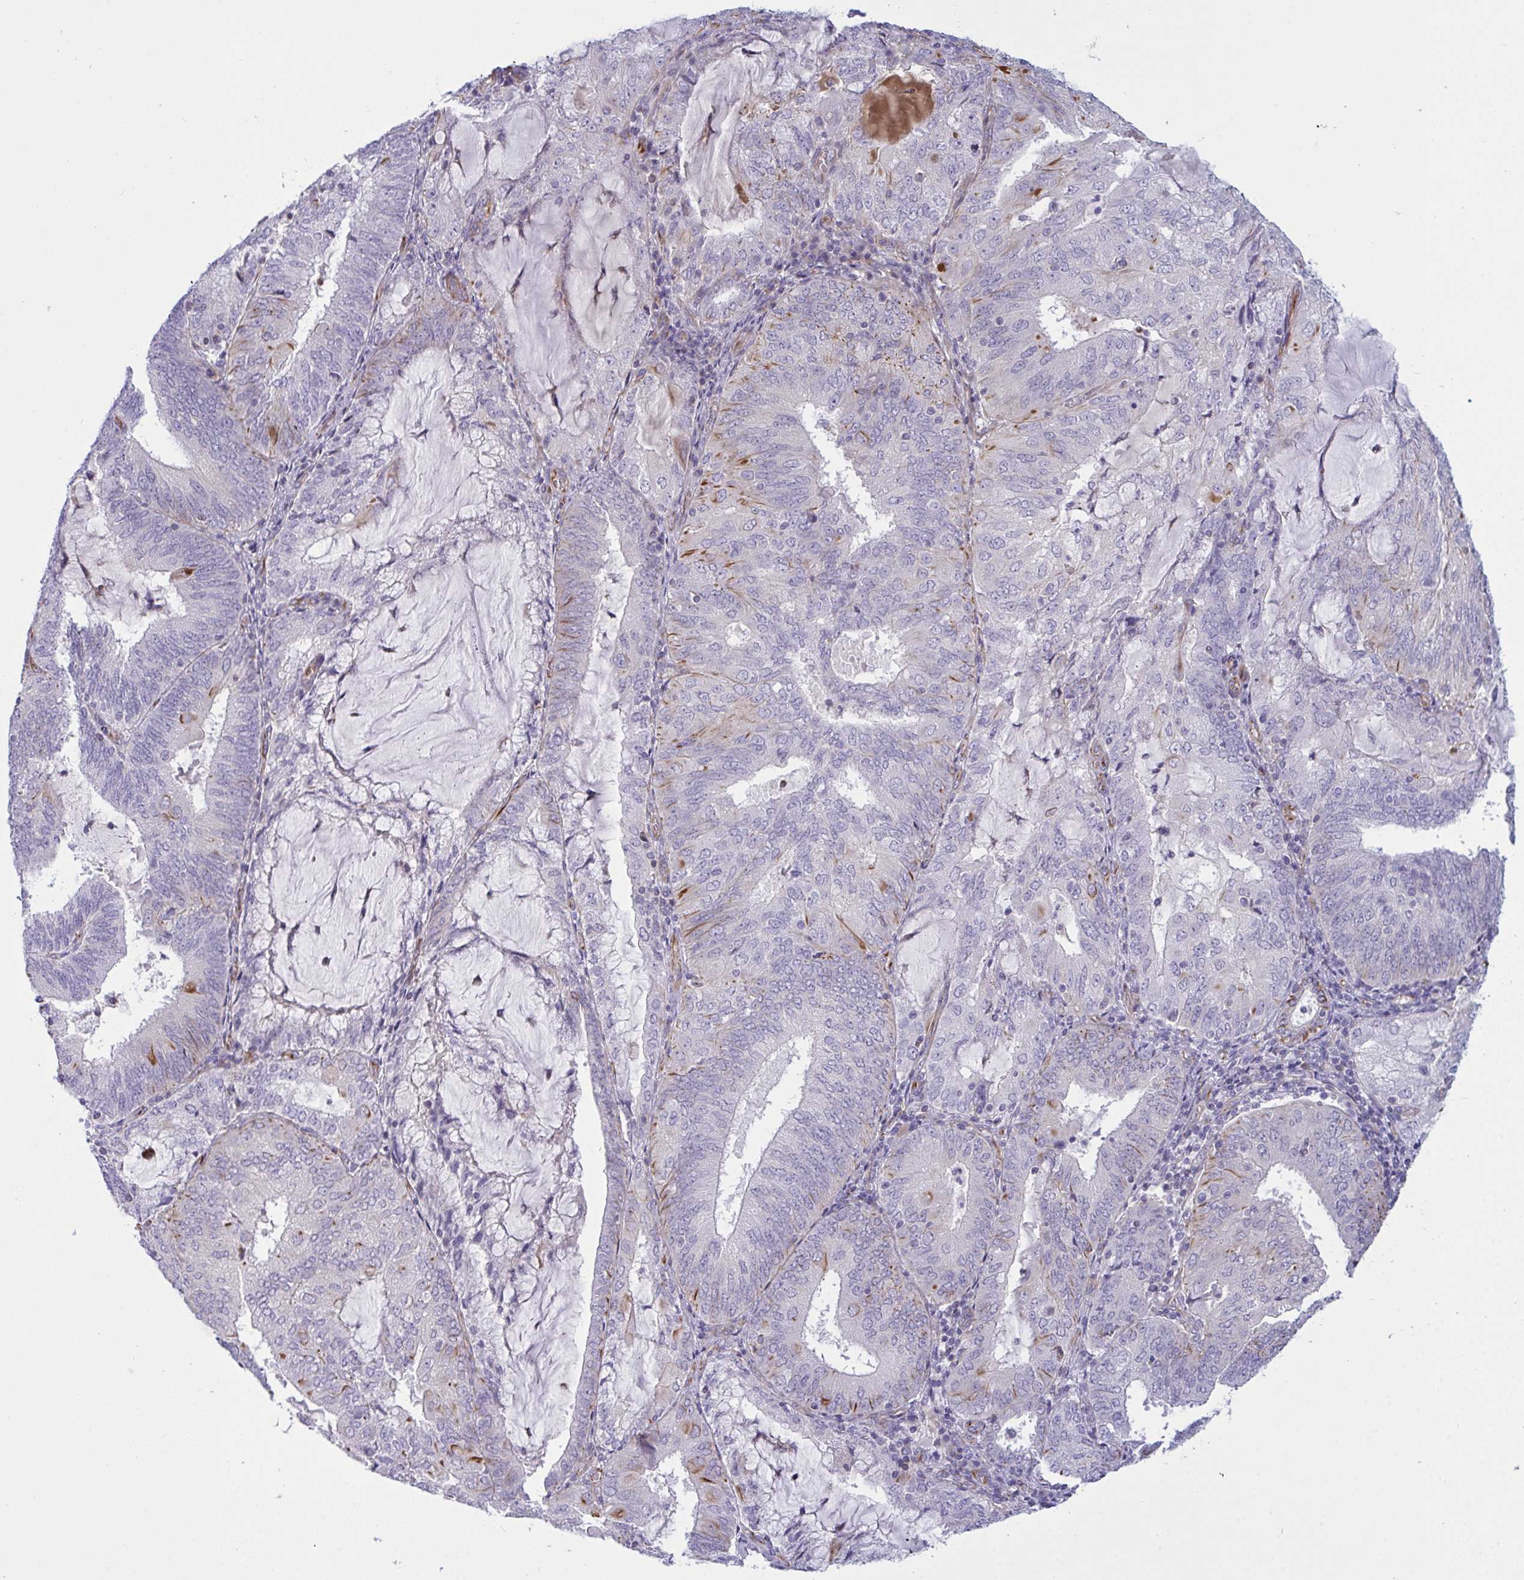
{"staining": {"intensity": "moderate", "quantity": "<25%", "location": "cytoplasmic/membranous"}, "tissue": "endometrial cancer", "cell_type": "Tumor cells", "image_type": "cancer", "snomed": [{"axis": "morphology", "description": "Adenocarcinoma, NOS"}, {"axis": "topography", "description": "Endometrium"}], "caption": "Immunohistochemical staining of endometrial cancer (adenocarcinoma) shows moderate cytoplasmic/membranous protein staining in approximately <25% of tumor cells.", "gene": "DCBLD1", "patient": {"sex": "female", "age": 81}}